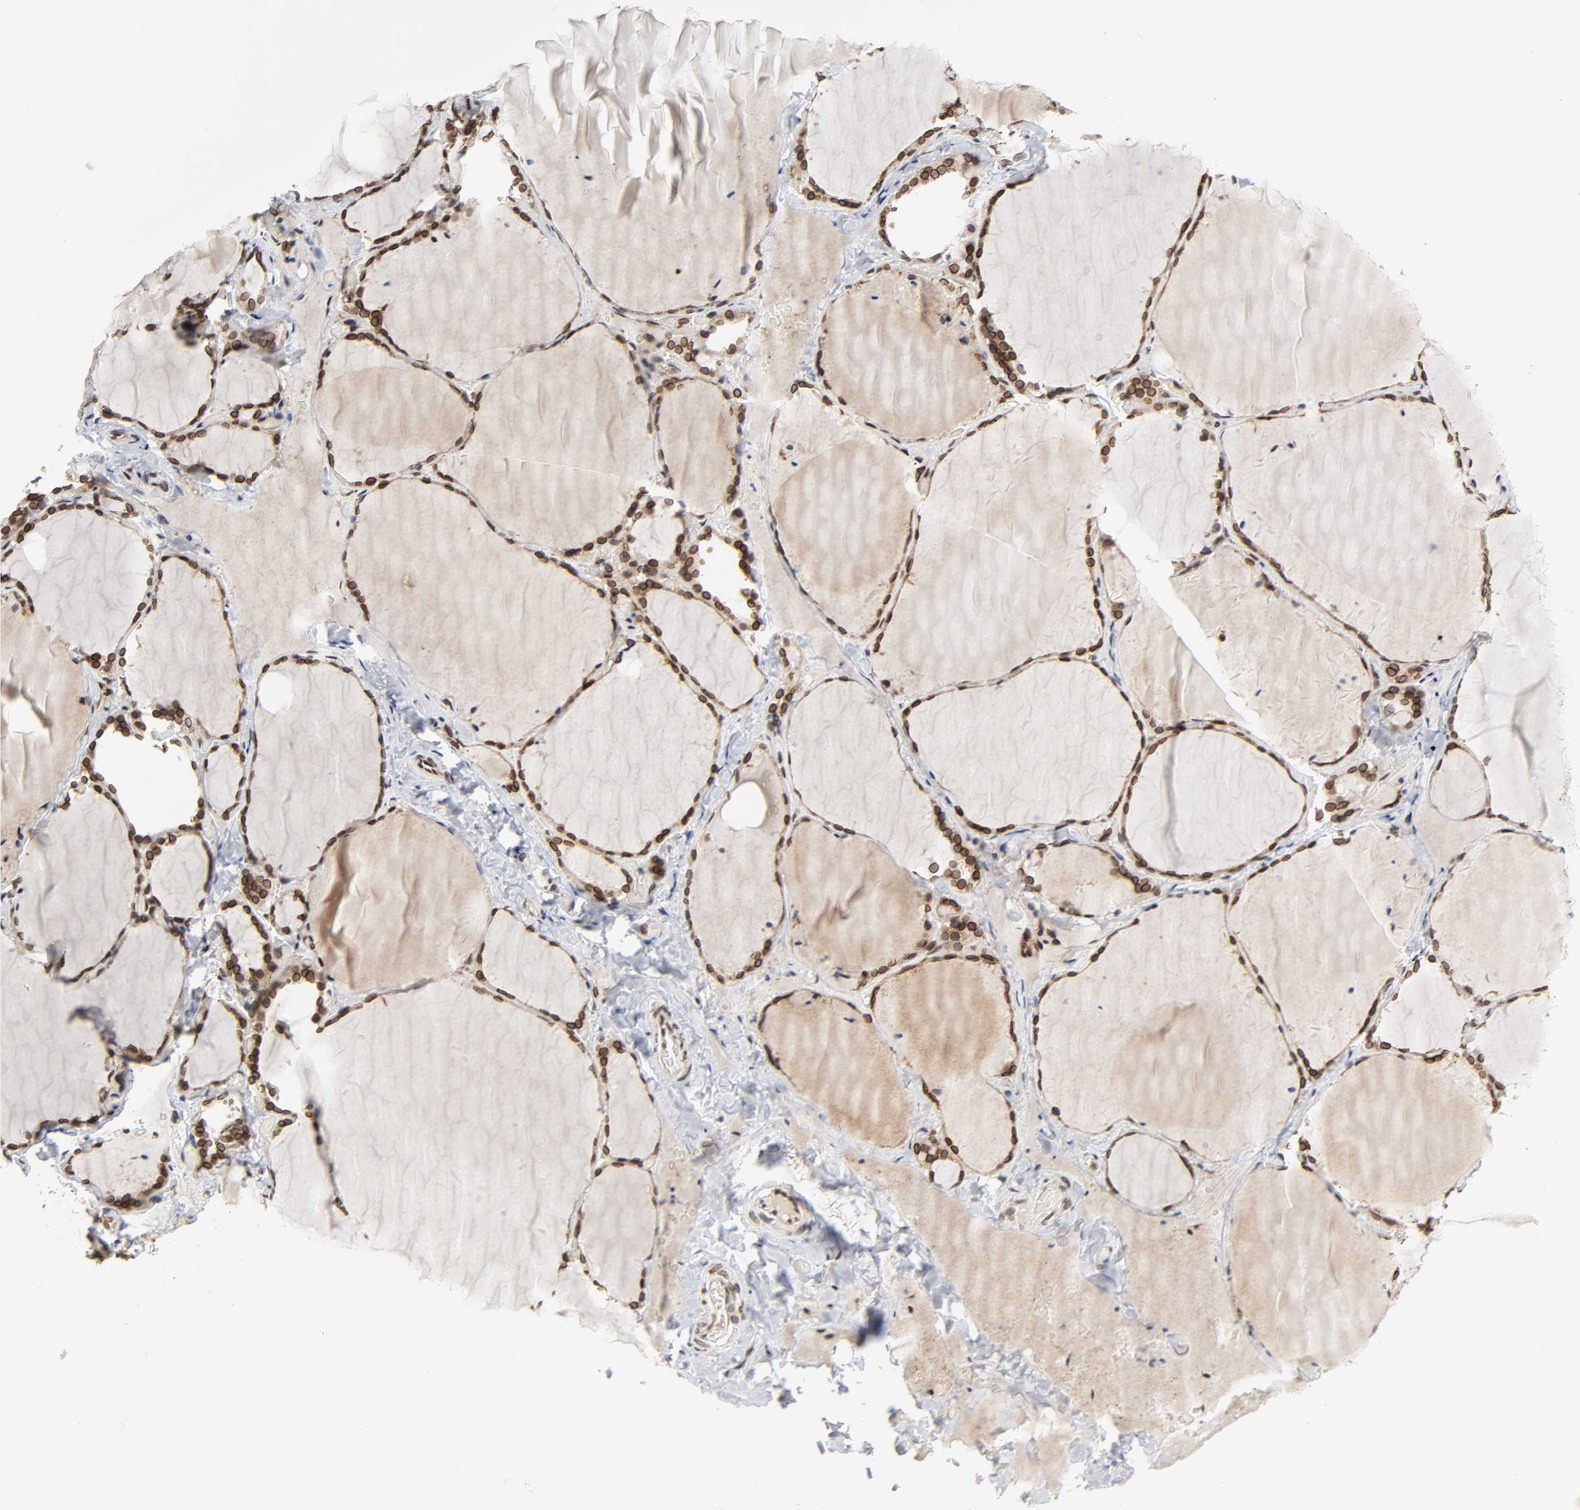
{"staining": {"intensity": "strong", "quantity": ">75%", "location": "cytoplasmic/membranous,nuclear"}, "tissue": "thyroid gland", "cell_type": "Glandular cells", "image_type": "normal", "snomed": [{"axis": "morphology", "description": "Normal tissue, NOS"}, {"axis": "topography", "description": "Thyroid gland"}], "caption": "A histopathology image showing strong cytoplasmic/membranous,nuclear positivity in about >75% of glandular cells in benign thyroid gland, as visualized by brown immunohistochemical staining.", "gene": "RANGAP1", "patient": {"sex": "female", "age": 22}}